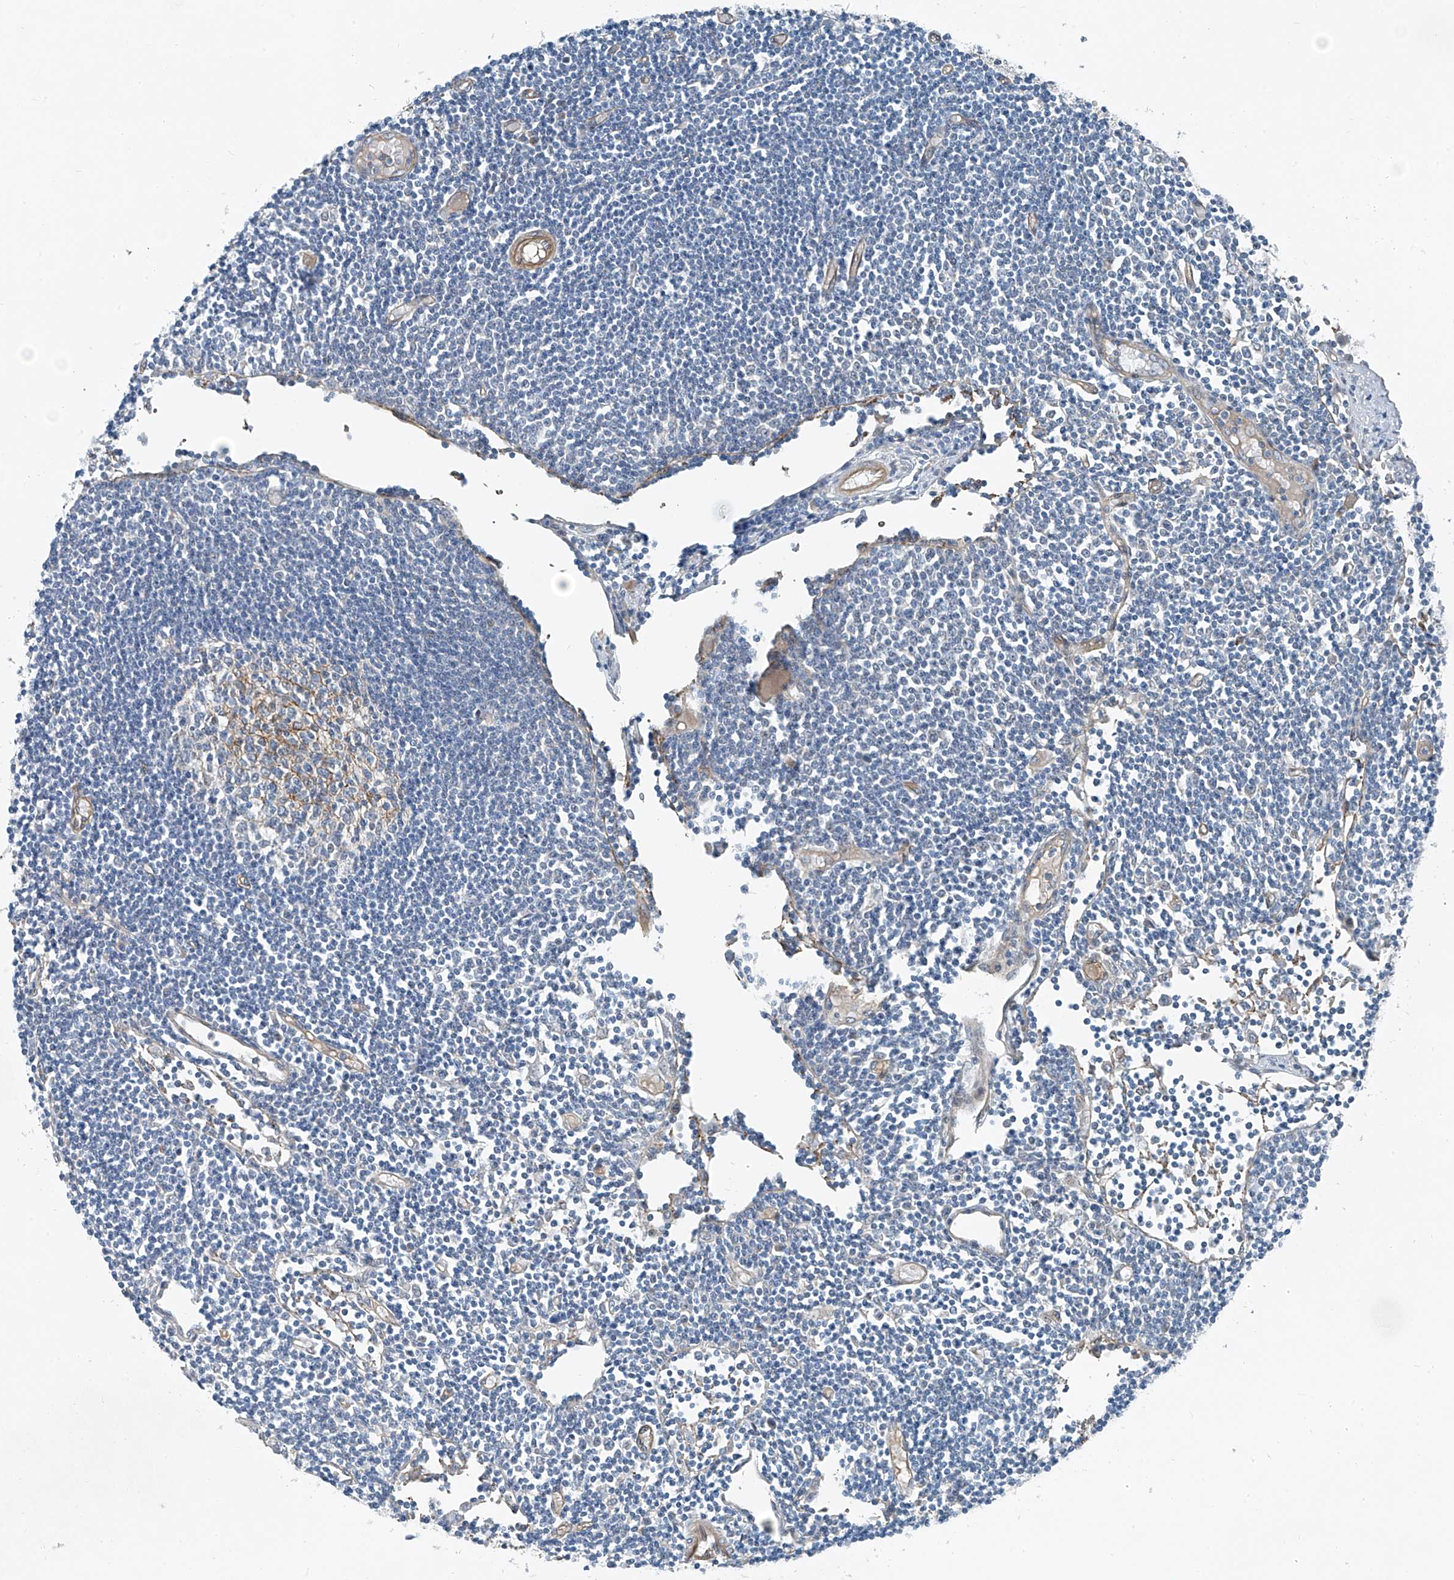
{"staining": {"intensity": "negative", "quantity": "none", "location": "none"}, "tissue": "lymph node", "cell_type": "Germinal center cells", "image_type": "normal", "snomed": [{"axis": "morphology", "description": "Normal tissue, NOS"}, {"axis": "topography", "description": "Lymph node"}], "caption": "Immunohistochemistry image of benign lymph node: human lymph node stained with DAB (3,3'-diaminobenzidine) exhibits no significant protein staining in germinal center cells. (DAB immunohistochemistry (IHC) visualized using brightfield microscopy, high magnification).", "gene": "TNS2", "patient": {"sex": "female", "age": 11}}